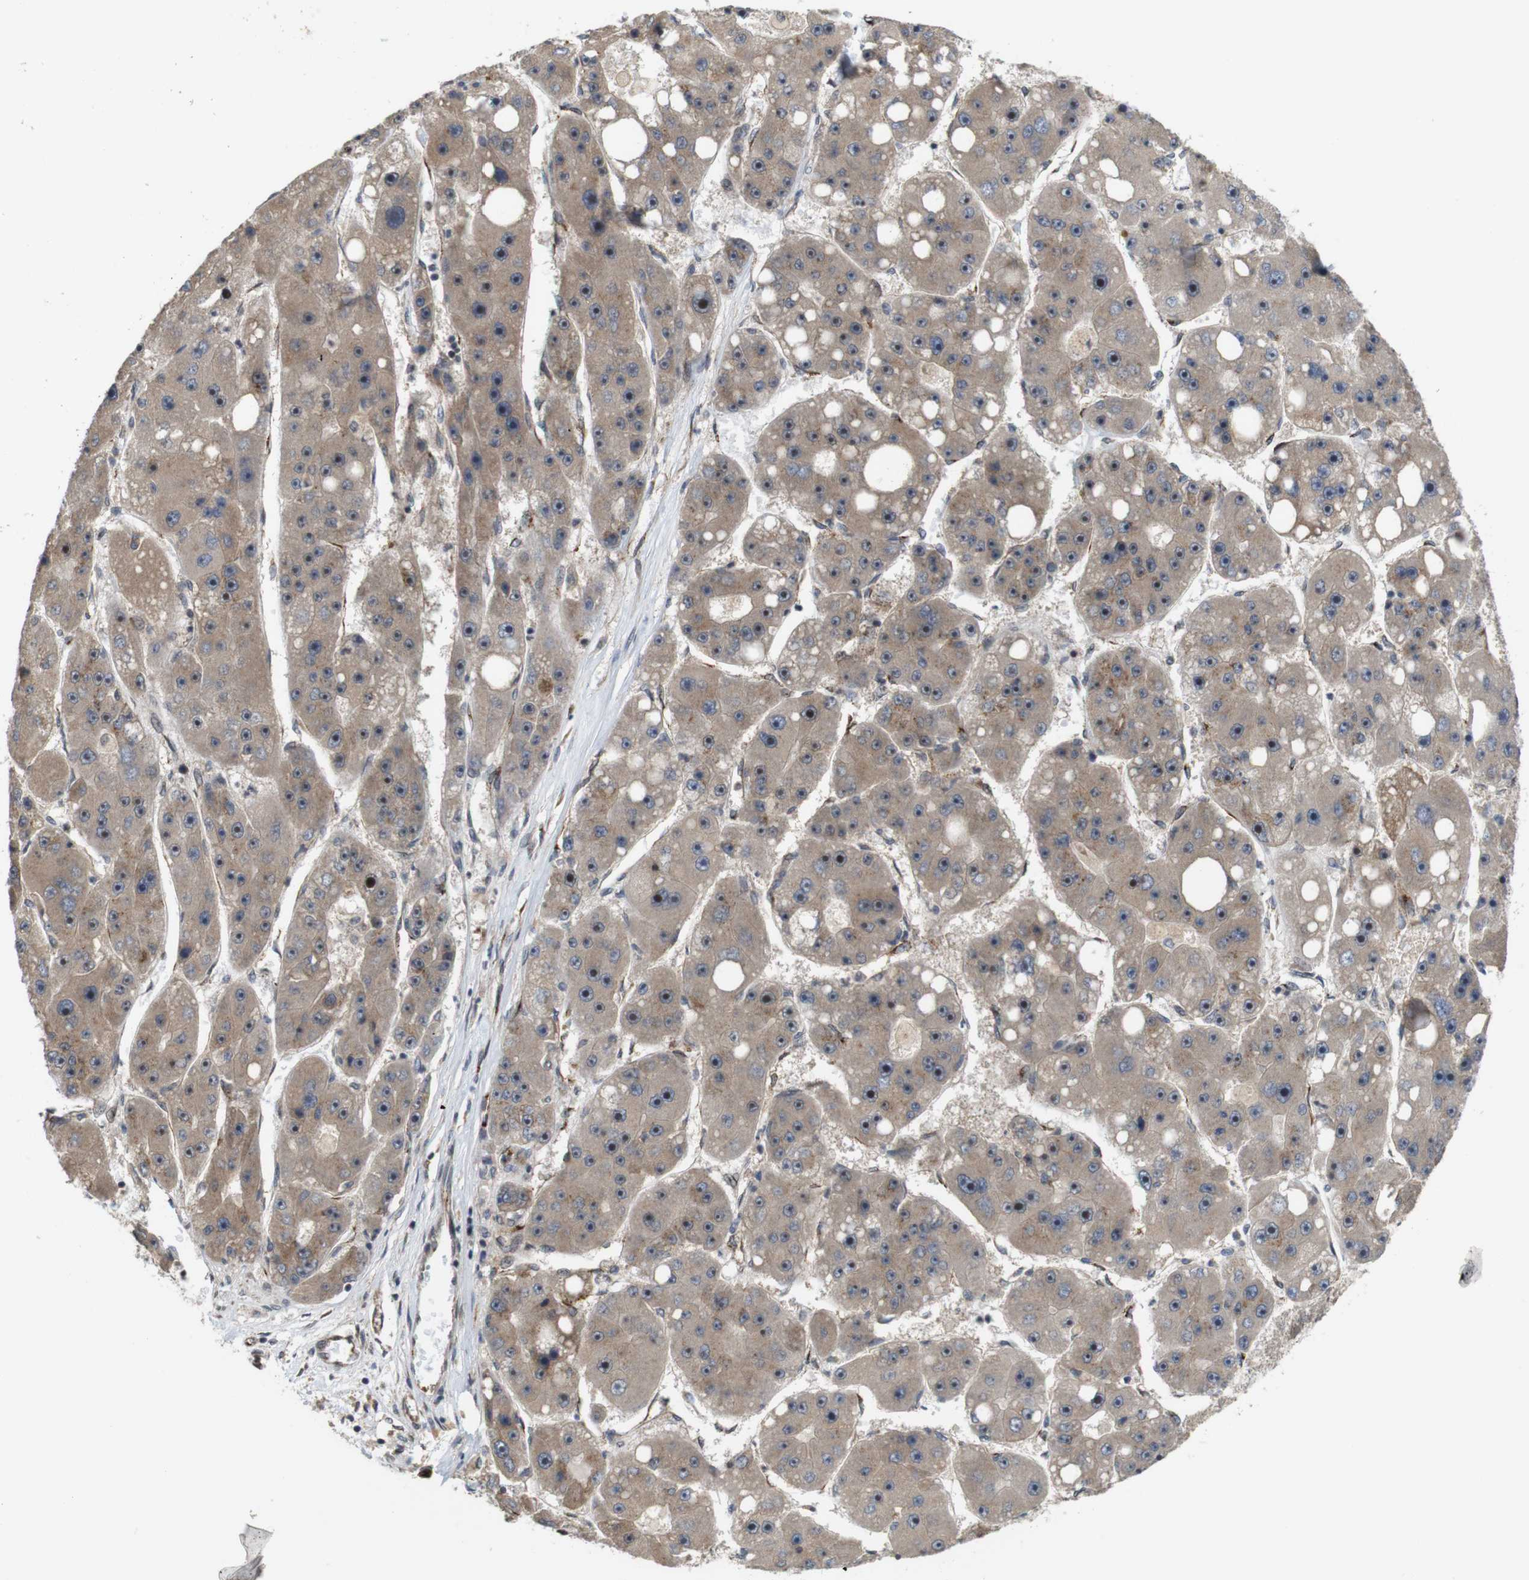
{"staining": {"intensity": "moderate", "quantity": ">75%", "location": "cytoplasmic/membranous,nuclear"}, "tissue": "liver cancer", "cell_type": "Tumor cells", "image_type": "cancer", "snomed": [{"axis": "morphology", "description": "Carcinoma, Hepatocellular, NOS"}, {"axis": "topography", "description": "Liver"}], "caption": "A brown stain shows moderate cytoplasmic/membranous and nuclear expression of a protein in liver hepatocellular carcinoma tumor cells. (Stains: DAB in brown, nuclei in blue, Microscopy: brightfield microscopy at high magnification).", "gene": "EFCAB14", "patient": {"sex": "female", "age": 61}}